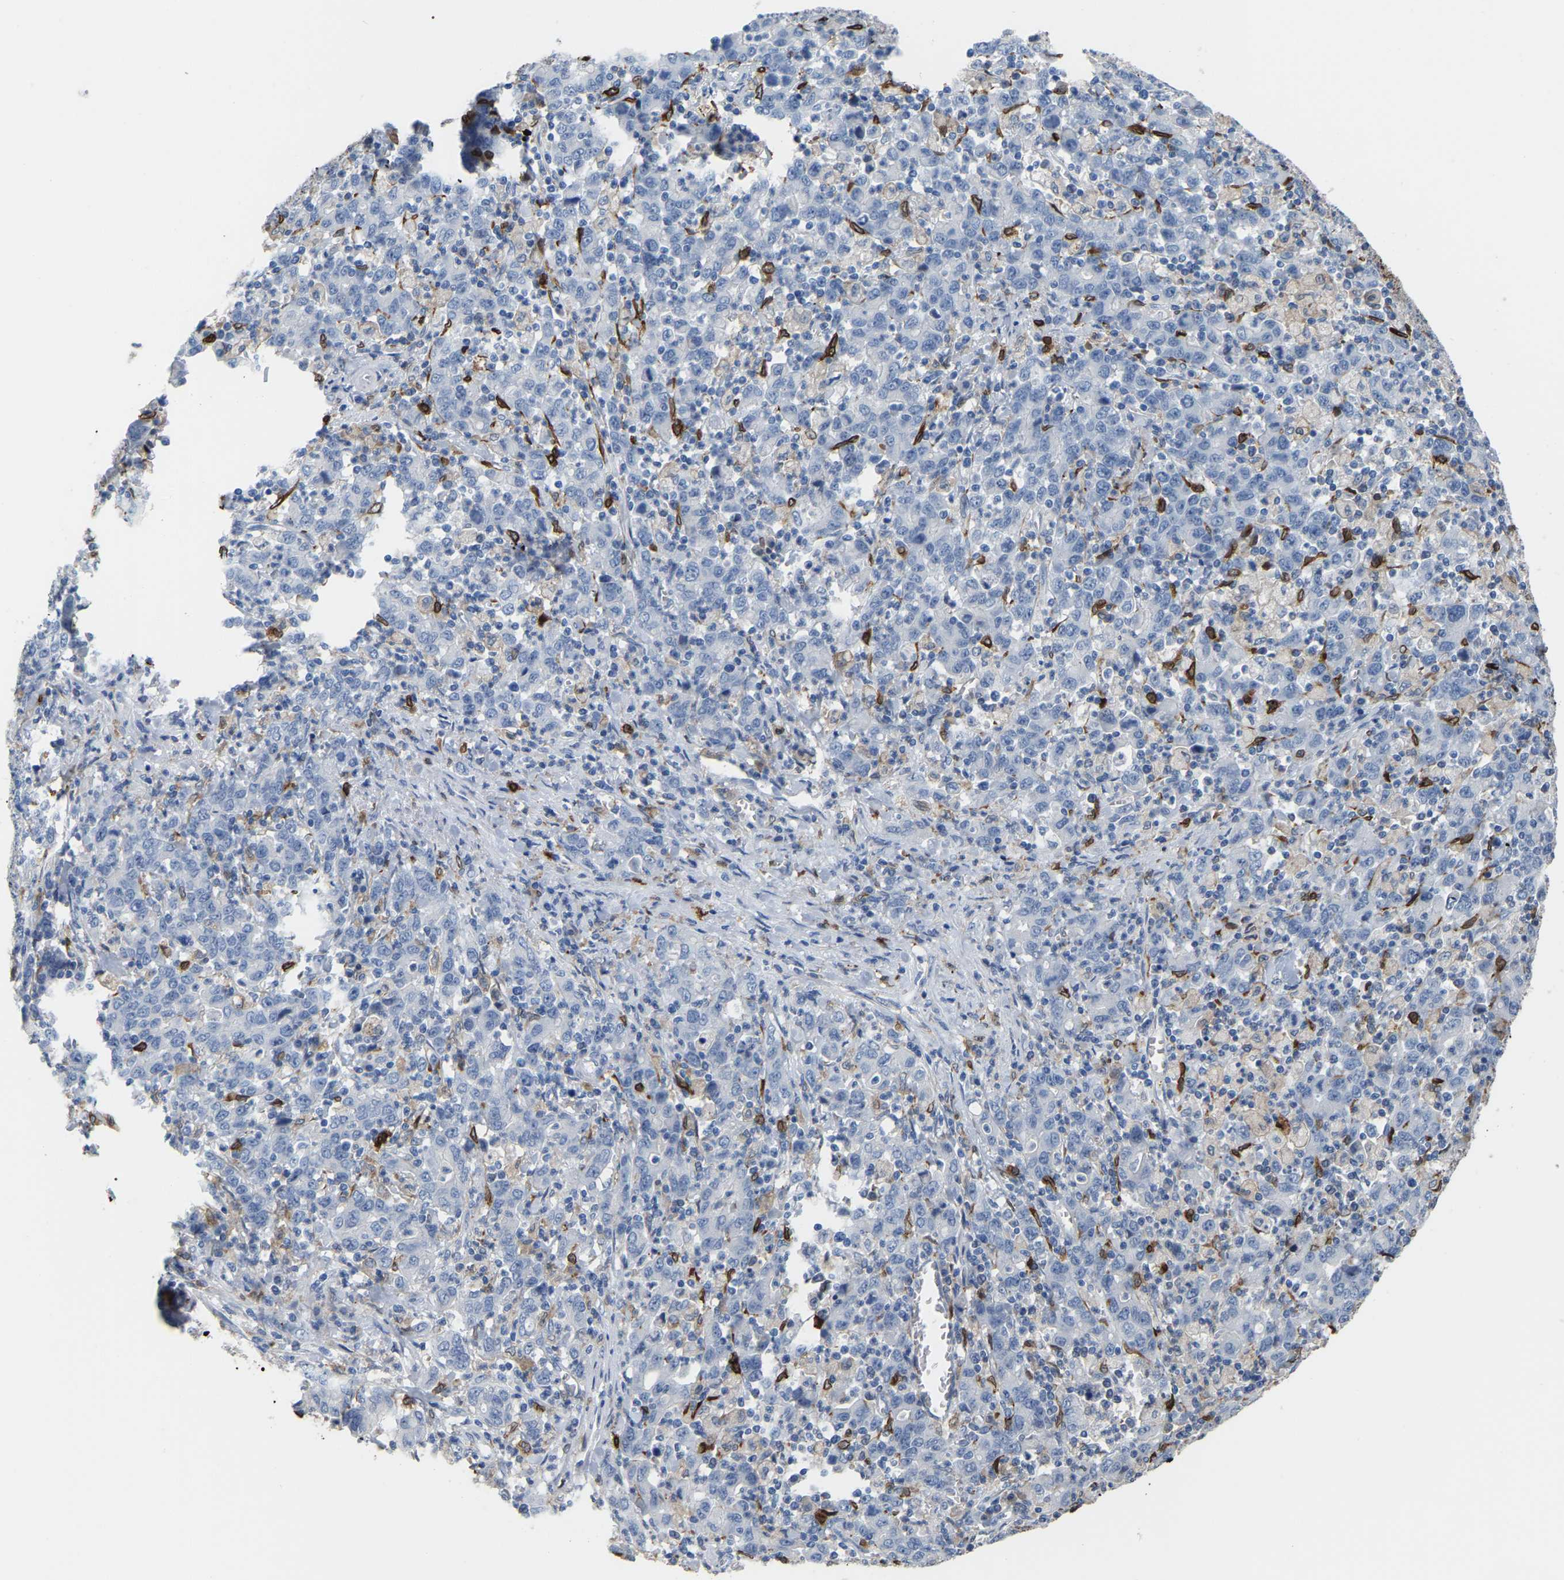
{"staining": {"intensity": "negative", "quantity": "none", "location": "none"}, "tissue": "stomach cancer", "cell_type": "Tumor cells", "image_type": "cancer", "snomed": [{"axis": "morphology", "description": "Adenocarcinoma, NOS"}, {"axis": "topography", "description": "Stomach, upper"}], "caption": "There is no significant expression in tumor cells of stomach cancer (adenocarcinoma). (Stains: DAB IHC with hematoxylin counter stain, Microscopy: brightfield microscopy at high magnification).", "gene": "PTGS1", "patient": {"sex": "male", "age": 69}}